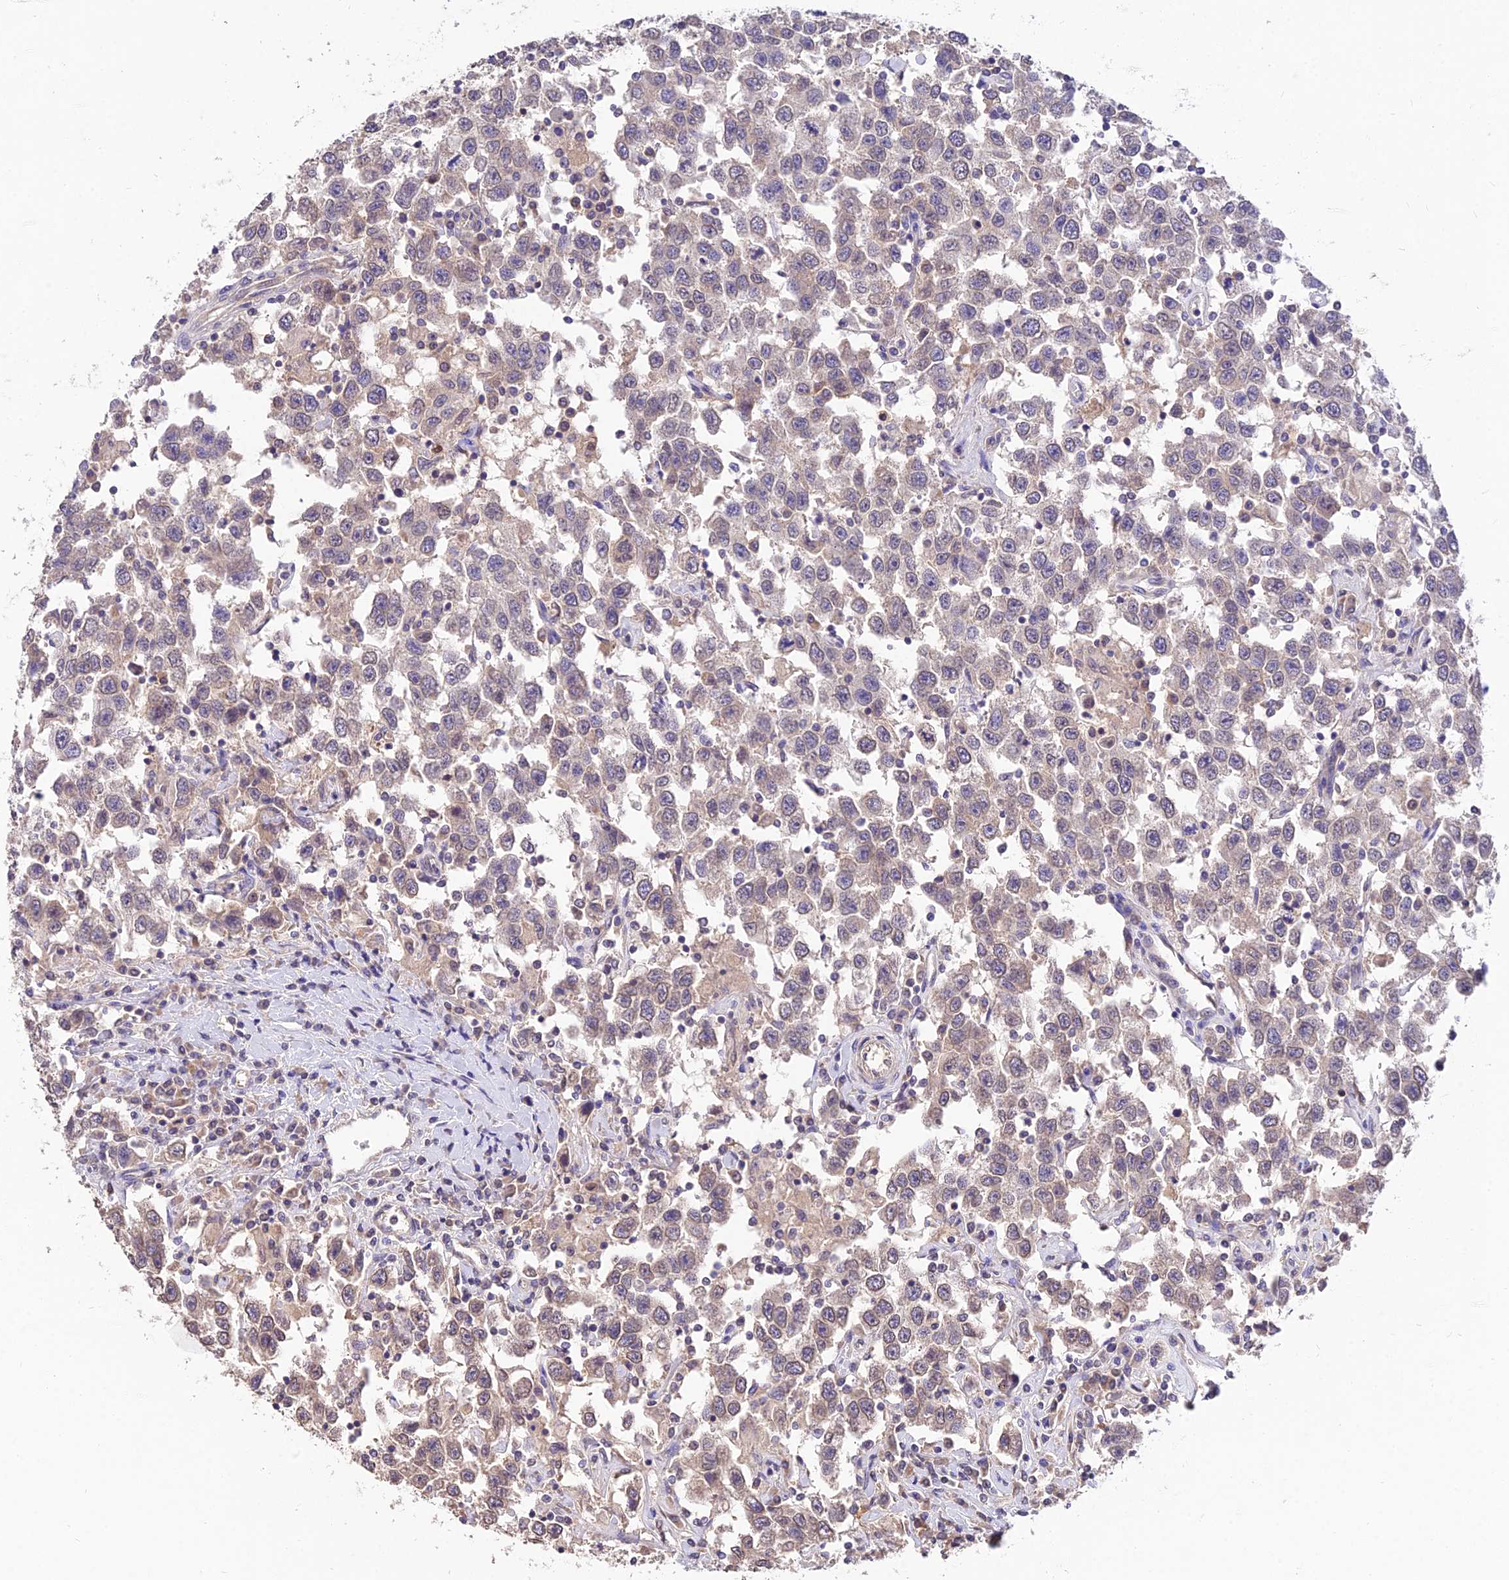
{"staining": {"intensity": "moderate", "quantity": "25%-75%", "location": "cytoplasmic/membranous,nuclear"}, "tissue": "testis cancer", "cell_type": "Tumor cells", "image_type": "cancer", "snomed": [{"axis": "morphology", "description": "Seminoma, NOS"}, {"axis": "topography", "description": "Testis"}], "caption": "Seminoma (testis) stained with a brown dye demonstrates moderate cytoplasmic/membranous and nuclear positive expression in approximately 25%-75% of tumor cells.", "gene": "PGK1", "patient": {"sex": "male", "age": 41}}